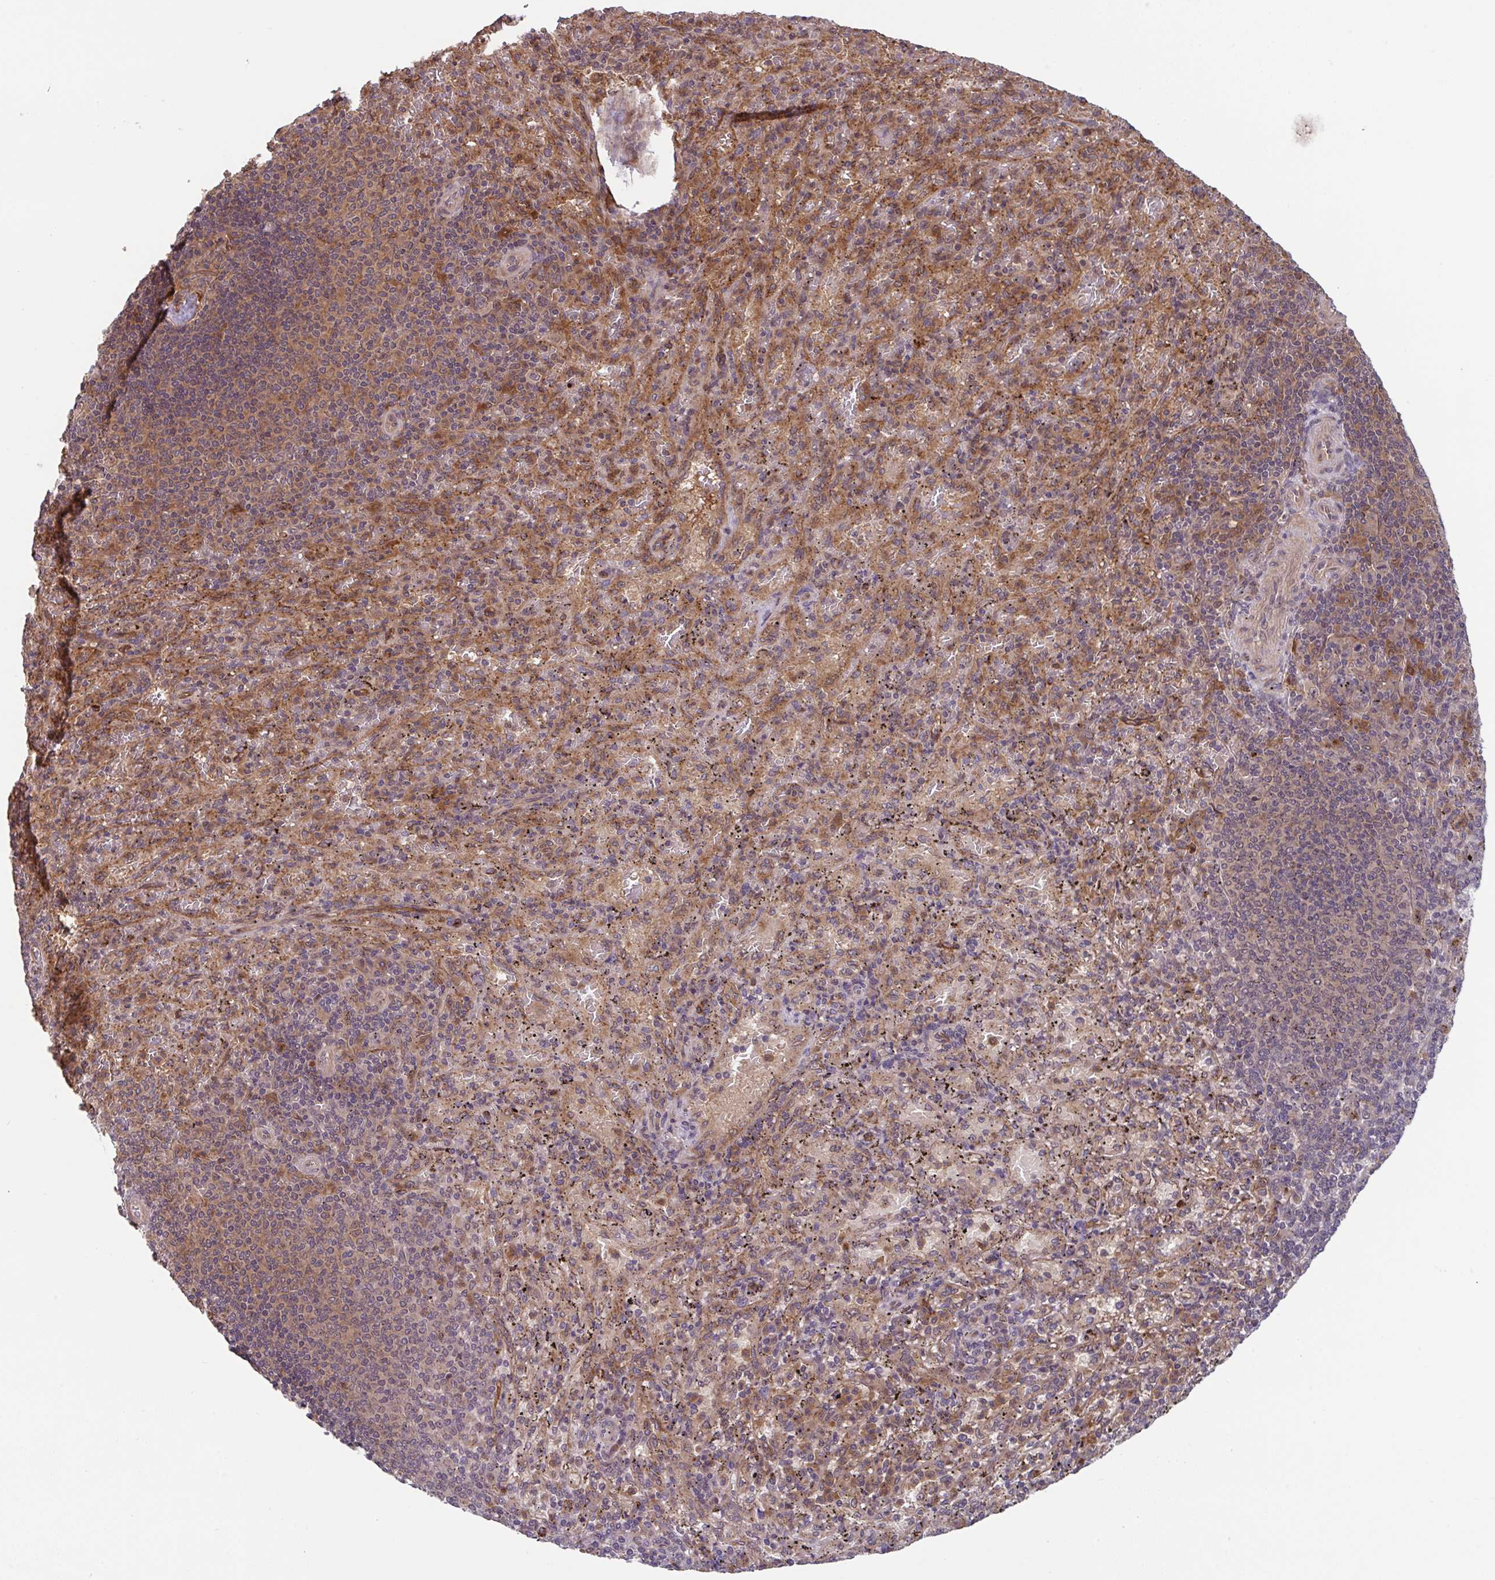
{"staining": {"intensity": "moderate", "quantity": "<25%", "location": "cytoplasmic/membranous"}, "tissue": "spleen", "cell_type": "Cells in red pulp", "image_type": "normal", "snomed": [{"axis": "morphology", "description": "Normal tissue, NOS"}, {"axis": "topography", "description": "Spleen"}], "caption": "About <25% of cells in red pulp in normal spleen show moderate cytoplasmic/membranous protein positivity as visualized by brown immunohistochemical staining.", "gene": "TIGAR", "patient": {"sex": "male", "age": 57}}